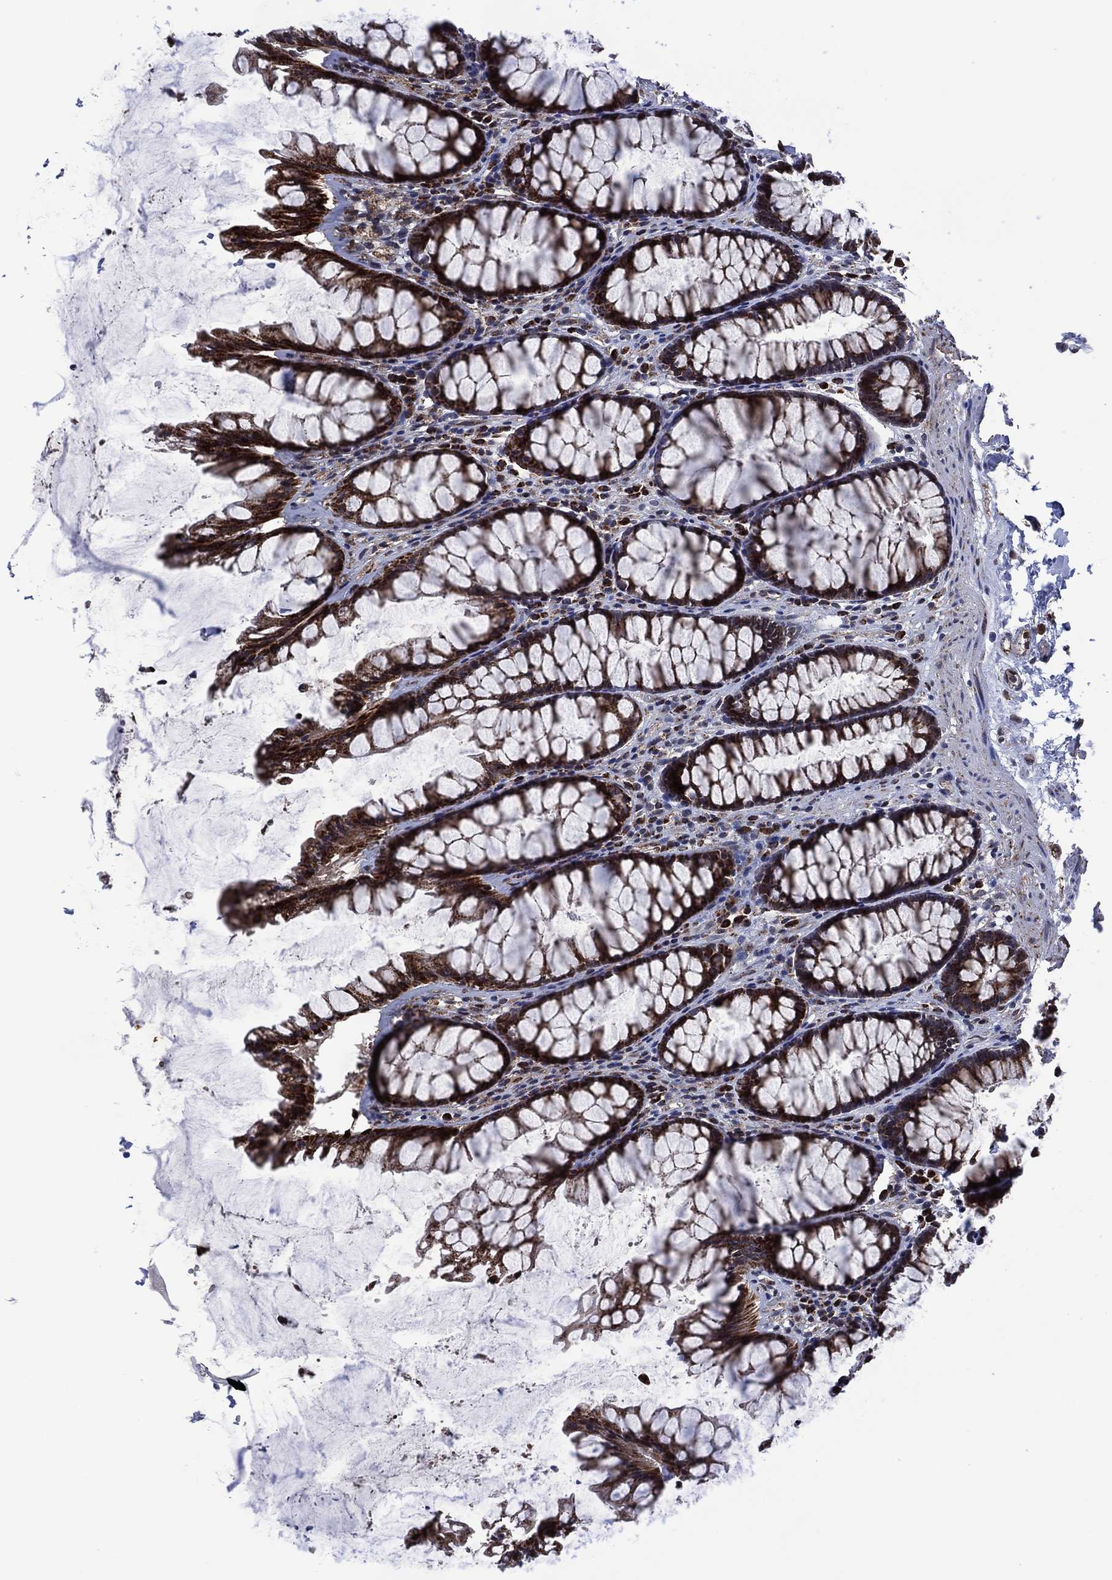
{"staining": {"intensity": "strong", "quantity": ">75%", "location": "cytoplasmic/membranous"}, "tissue": "rectum", "cell_type": "Glandular cells", "image_type": "normal", "snomed": [{"axis": "morphology", "description": "Normal tissue, NOS"}, {"axis": "topography", "description": "Rectum"}], "caption": "This photomicrograph exhibits immunohistochemistry (IHC) staining of unremarkable rectum, with high strong cytoplasmic/membranous staining in about >75% of glandular cells.", "gene": "HTD2", "patient": {"sex": "male", "age": 72}}